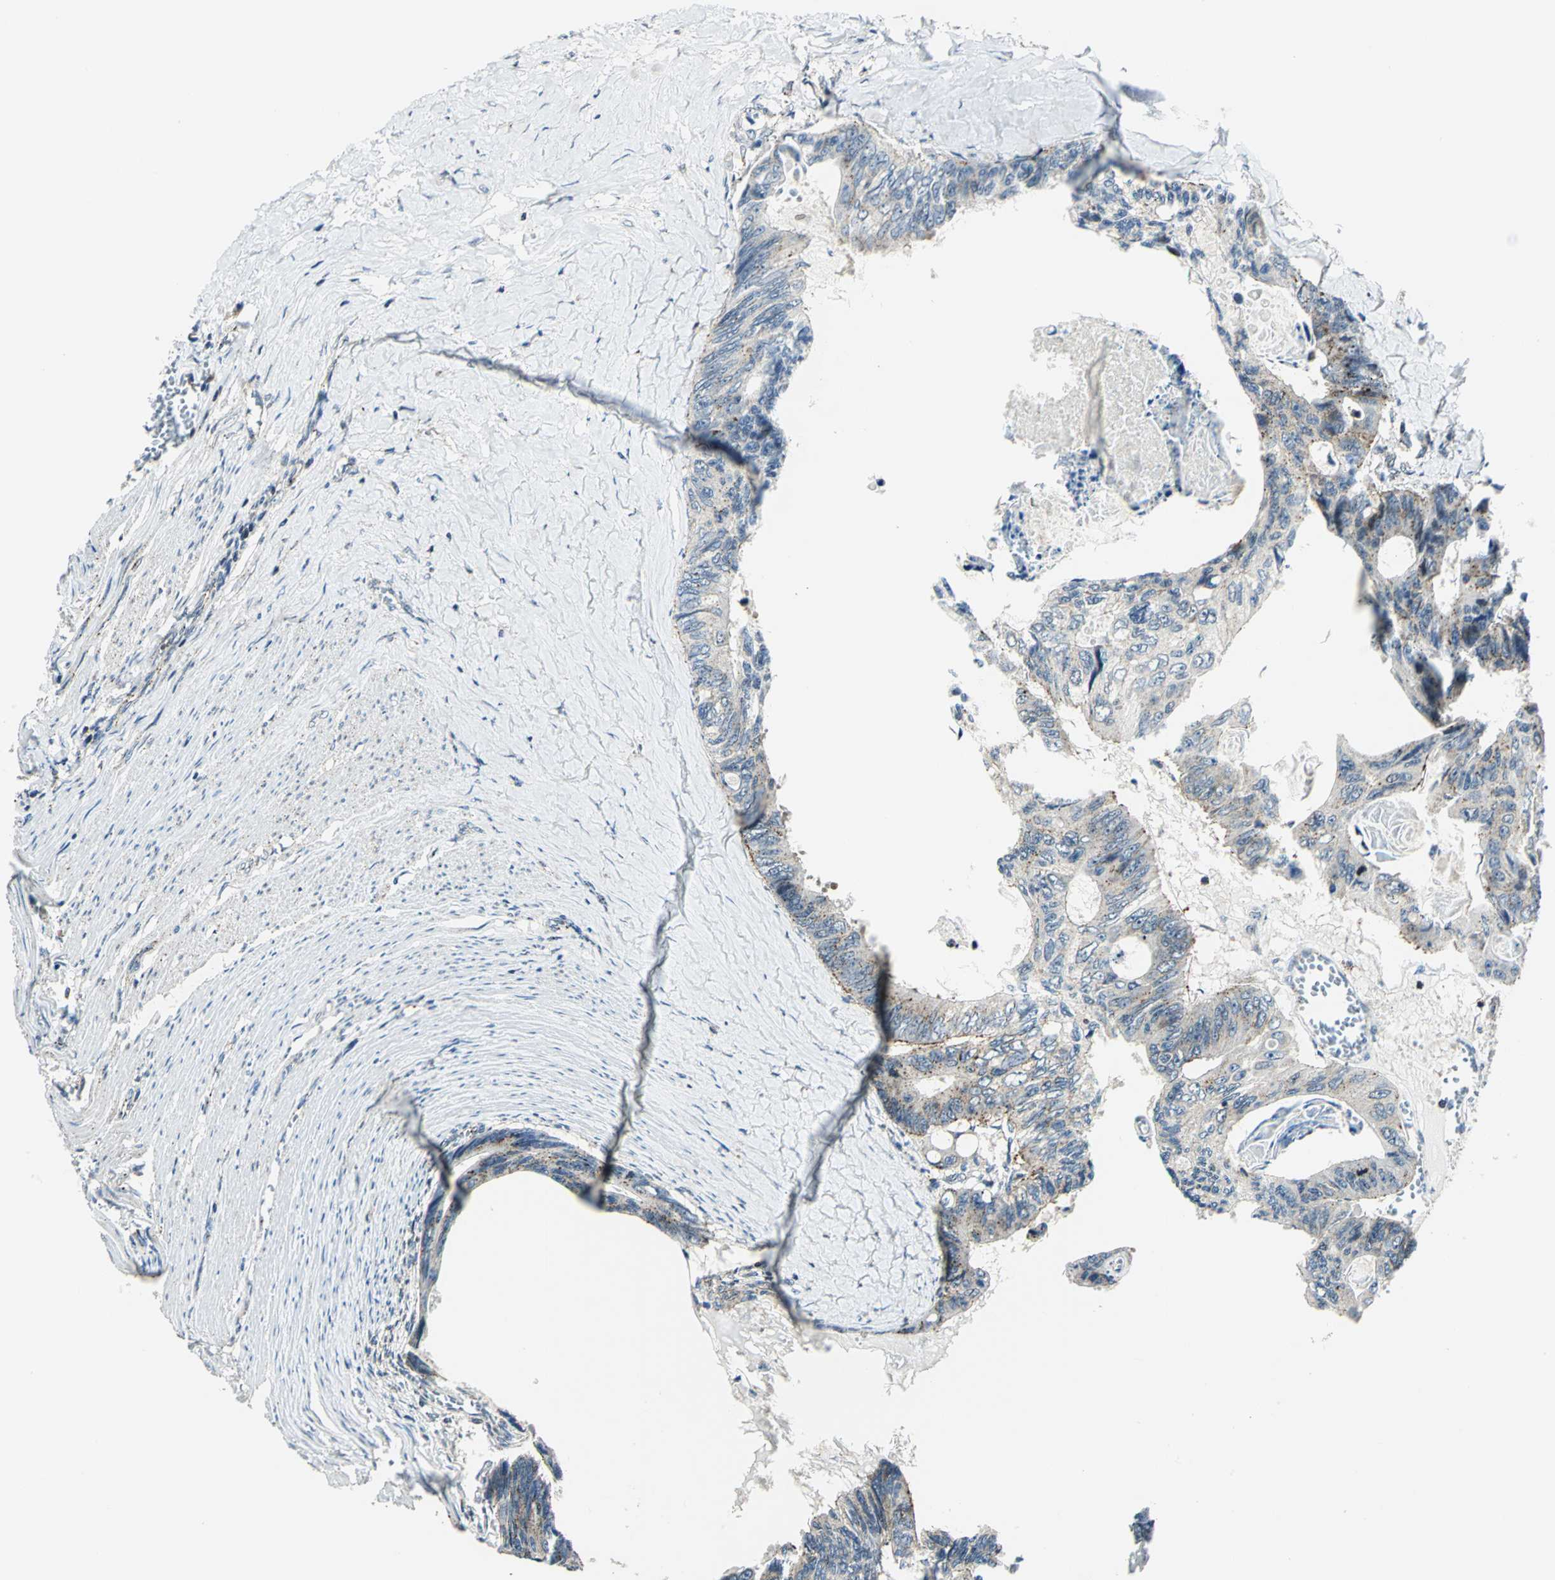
{"staining": {"intensity": "moderate", "quantity": "25%-75%", "location": "cytoplasmic/membranous"}, "tissue": "colorectal cancer", "cell_type": "Tumor cells", "image_type": "cancer", "snomed": [{"axis": "morphology", "description": "Adenocarcinoma, NOS"}, {"axis": "topography", "description": "Colon"}], "caption": "Immunohistochemistry of human colorectal adenocarcinoma shows medium levels of moderate cytoplasmic/membranous expression in approximately 25%-75% of tumor cells.", "gene": "ATP6V1A", "patient": {"sex": "female", "age": 55}}